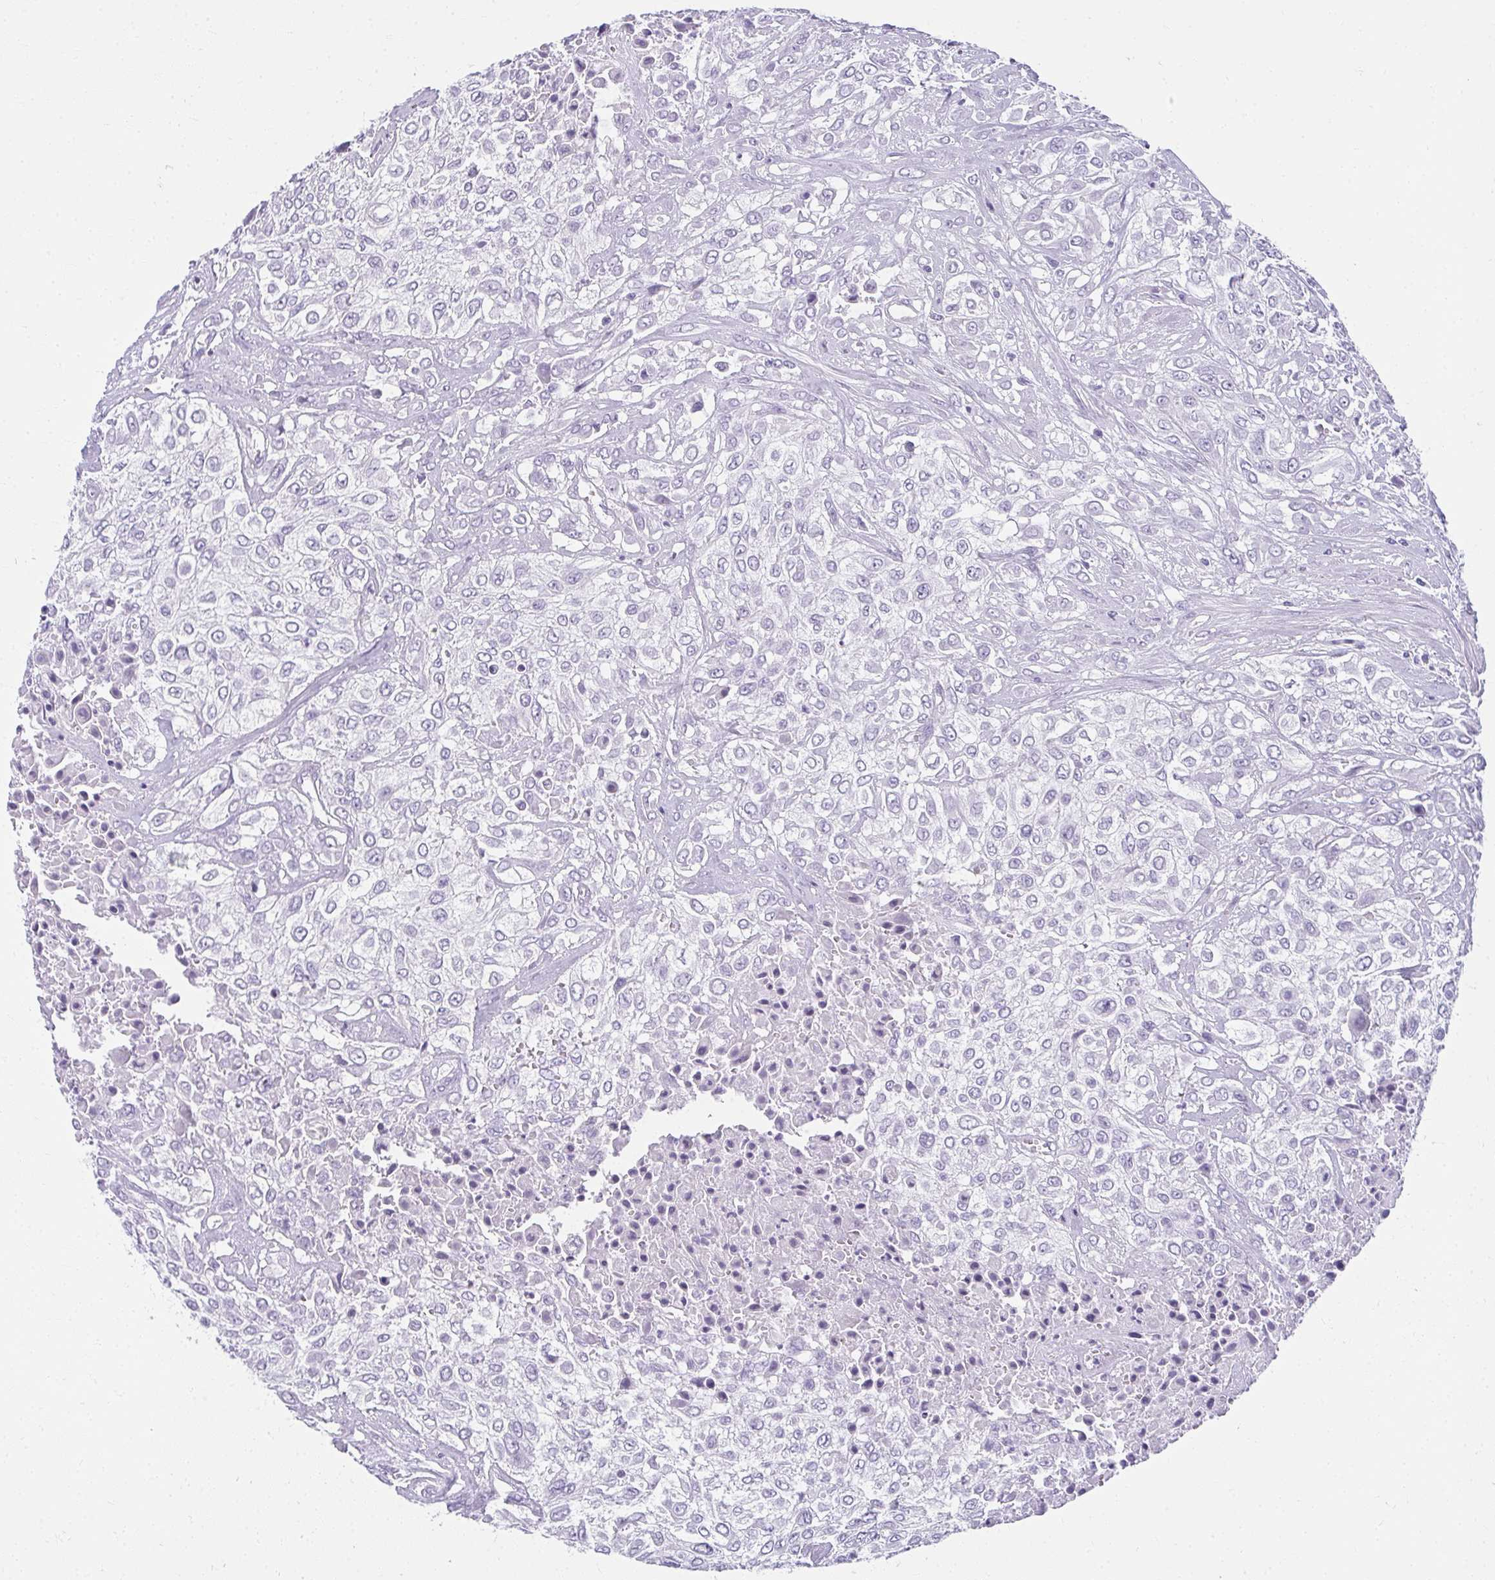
{"staining": {"intensity": "negative", "quantity": "none", "location": "none"}, "tissue": "urothelial cancer", "cell_type": "Tumor cells", "image_type": "cancer", "snomed": [{"axis": "morphology", "description": "Urothelial carcinoma, High grade"}, {"axis": "topography", "description": "Urinary bladder"}], "caption": "Human urothelial carcinoma (high-grade) stained for a protein using IHC shows no expression in tumor cells.", "gene": "MOBP", "patient": {"sex": "male", "age": 57}}